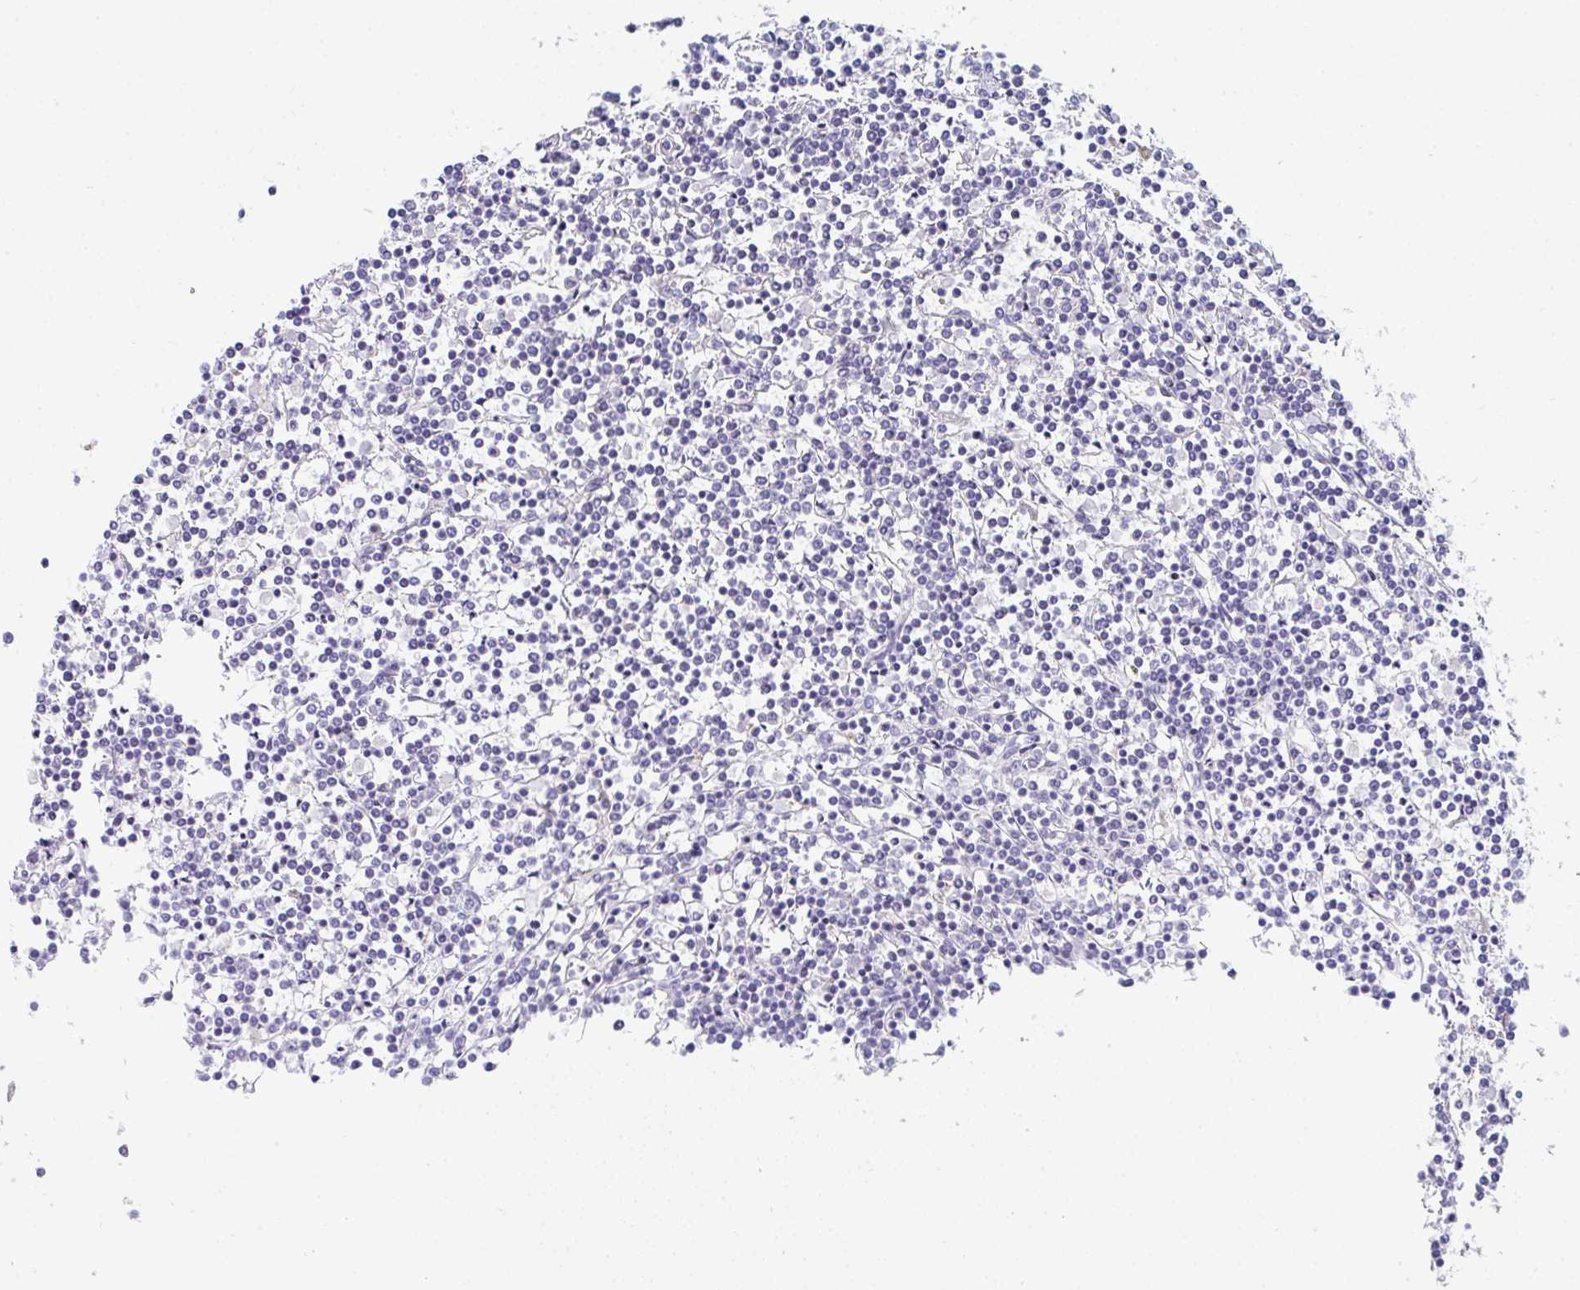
{"staining": {"intensity": "negative", "quantity": "none", "location": "none"}, "tissue": "lymphoma", "cell_type": "Tumor cells", "image_type": "cancer", "snomed": [{"axis": "morphology", "description": "Malignant lymphoma, non-Hodgkin's type, Low grade"}, {"axis": "topography", "description": "Spleen"}], "caption": "A high-resolution micrograph shows IHC staining of lymphoma, which reveals no significant expression in tumor cells.", "gene": "MGAM2", "patient": {"sex": "female", "age": 19}}